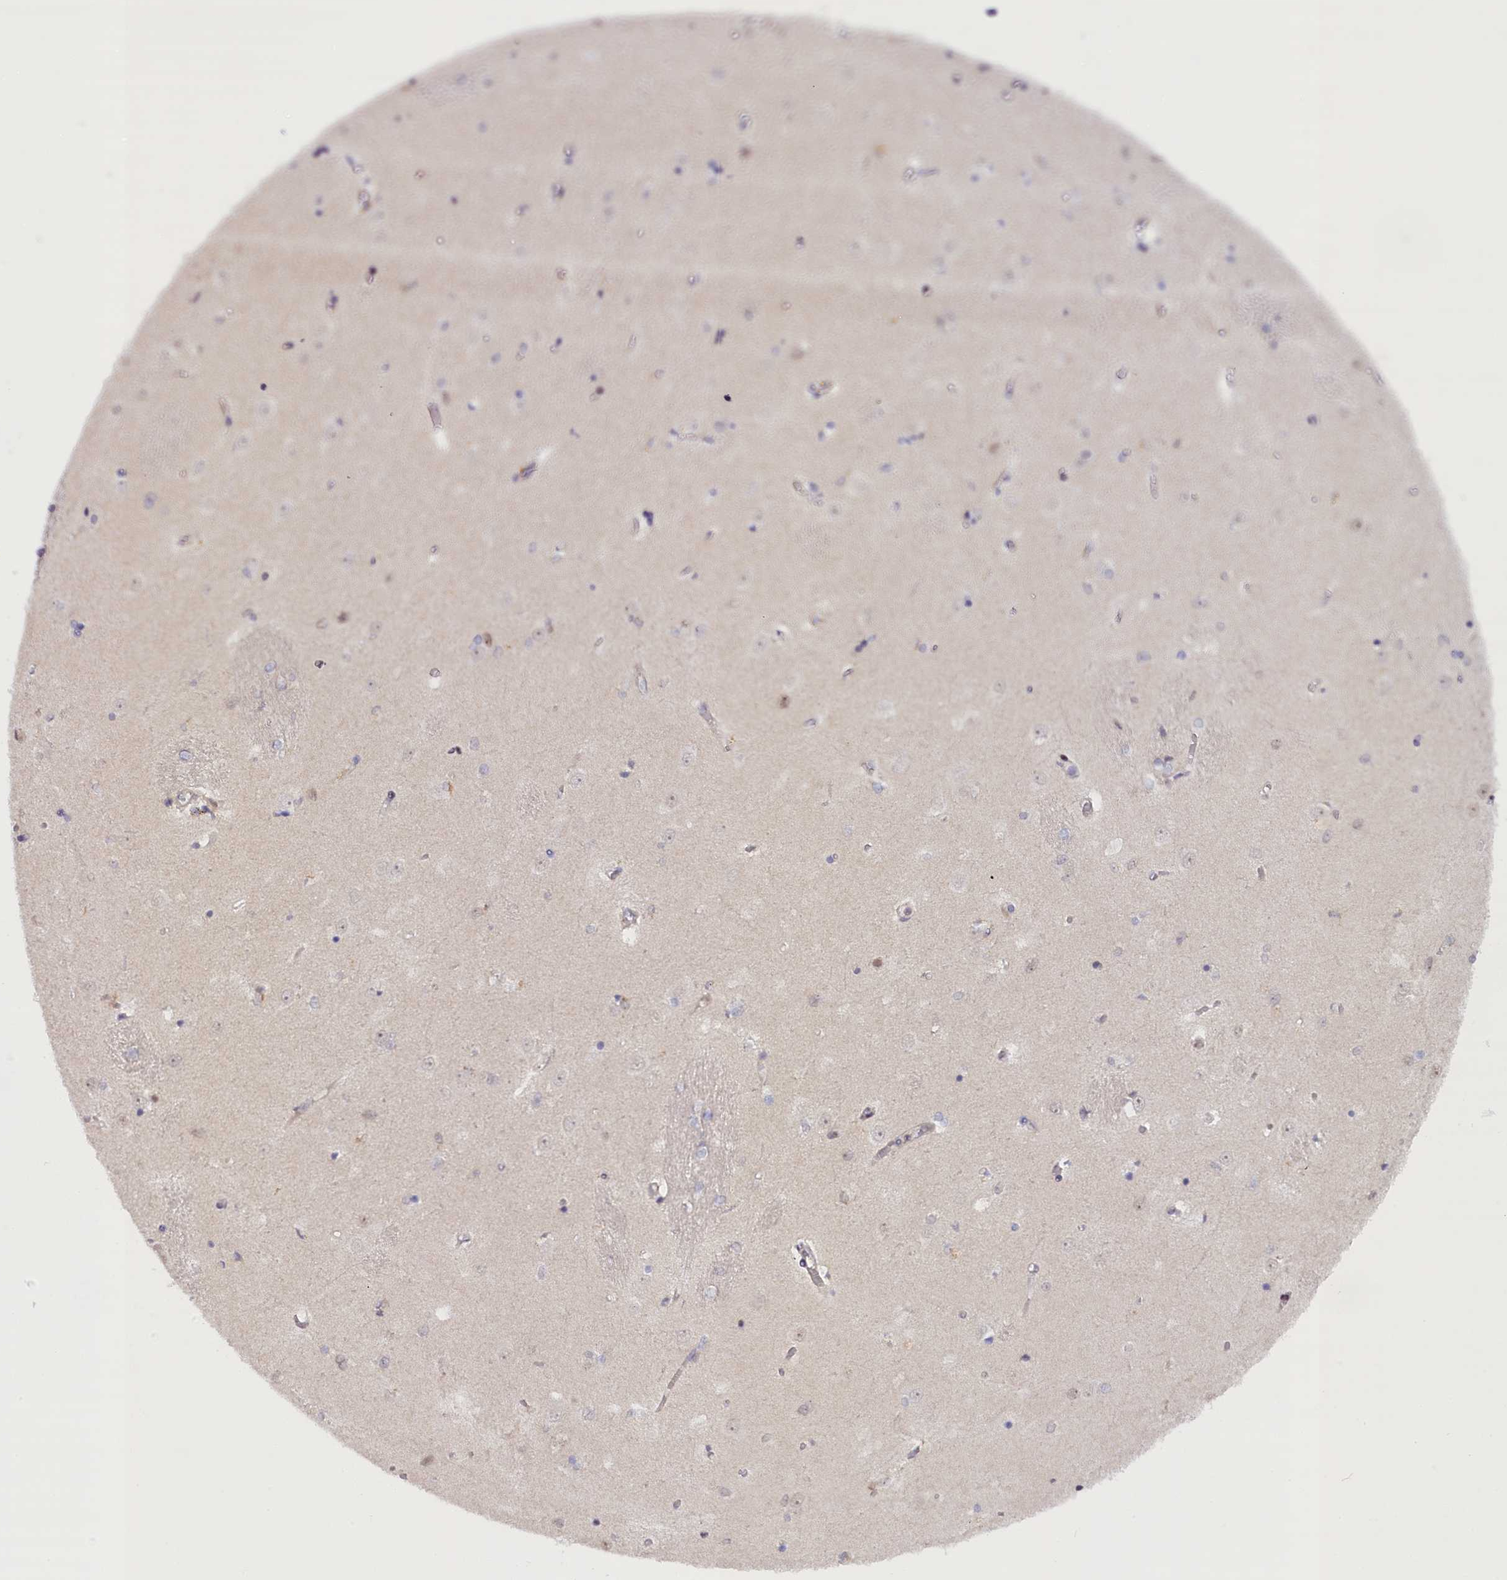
{"staining": {"intensity": "negative", "quantity": "none", "location": "none"}, "tissue": "caudate", "cell_type": "Glial cells", "image_type": "normal", "snomed": [{"axis": "morphology", "description": "Normal tissue, NOS"}, {"axis": "topography", "description": "Lateral ventricle wall"}], "caption": "IHC of normal caudate demonstrates no expression in glial cells. The staining was performed using DAB to visualize the protein expression in brown, while the nuclei were stained in blue with hematoxylin (Magnification: 20x).", "gene": "CCL23", "patient": {"sex": "male", "age": 37}}